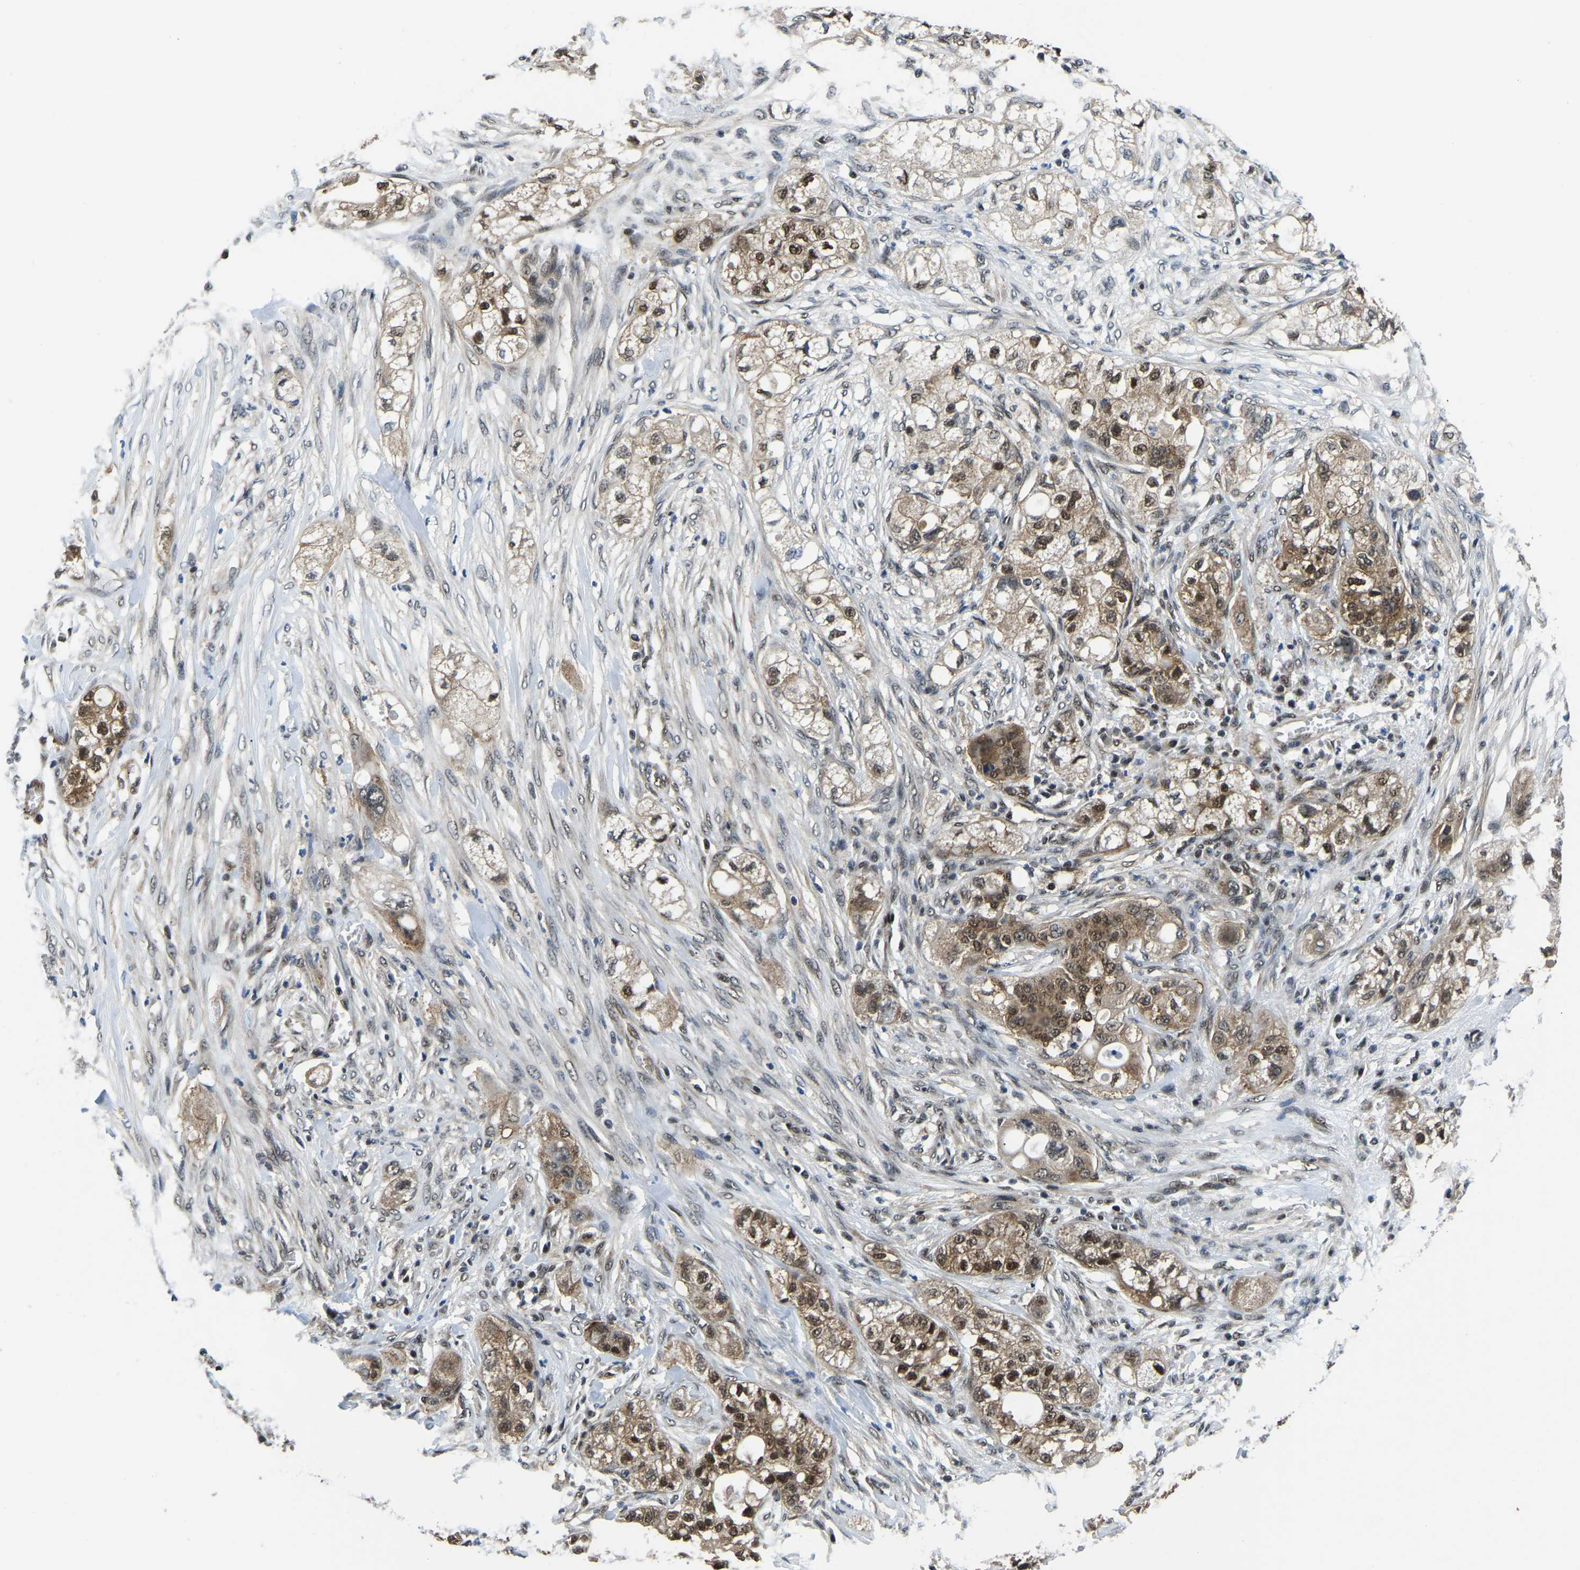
{"staining": {"intensity": "moderate", "quantity": ">75%", "location": "cytoplasmic/membranous,nuclear"}, "tissue": "pancreatic cancer", "cell_type": "Tumor cells", "image_type": "cancer", "snomed": [{"axis": "morphology", "description": "Adenocarcinoma, NOS"}, {"axis": "topography", "description": "Pancreas"}], "caption": "This is an image of immunohistochemistry (IHC) staining of pancreatic adenocarcinoma, which shows moderate positivity in the cytoplasmic/membranous and nuclear of tumor cells.", "gene": "DFFA", "patient": {"sex": "female", "age": 78}}